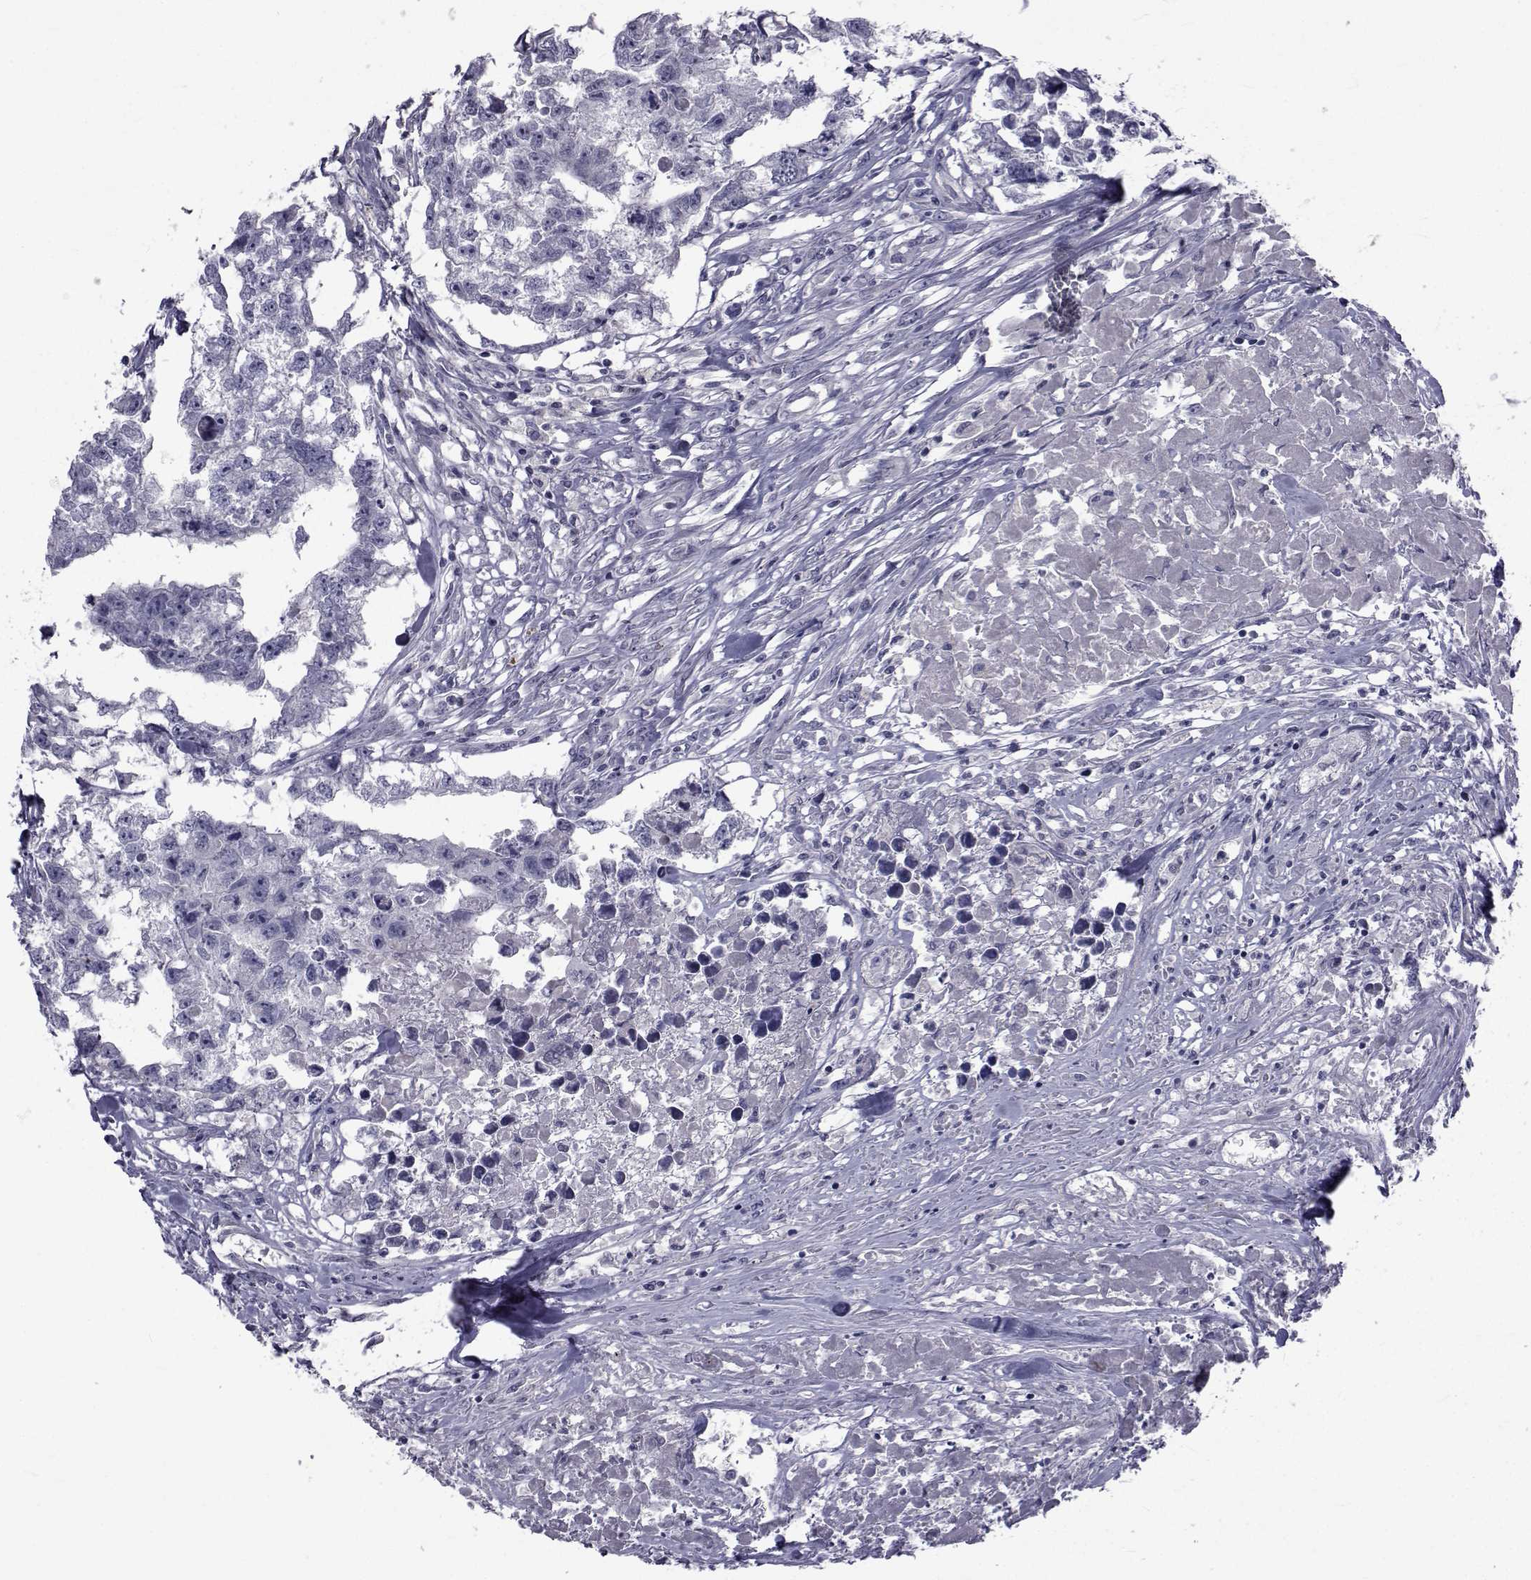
{"staining": {"intensity": "negative", "quantity": "none", "location": "none"}, "tissue": "testis cancer", "cell_type": "Tumor cells", "image_type": "cancer", "snomed": [{"axis": "morphology", "description": "Carcinoma, Embryonal, NOS"}, {"axis": "morphology", "description": "Teratoma, malignant, NOS"}, {"axis": "topography", "description": "Testis"}], "caption": "This is an immunohistochemistry micrograph of testis cancer. There is no staining in tumor cells.", "gene": "PAX2", "patient": {"sex": "male", "age": 44}}